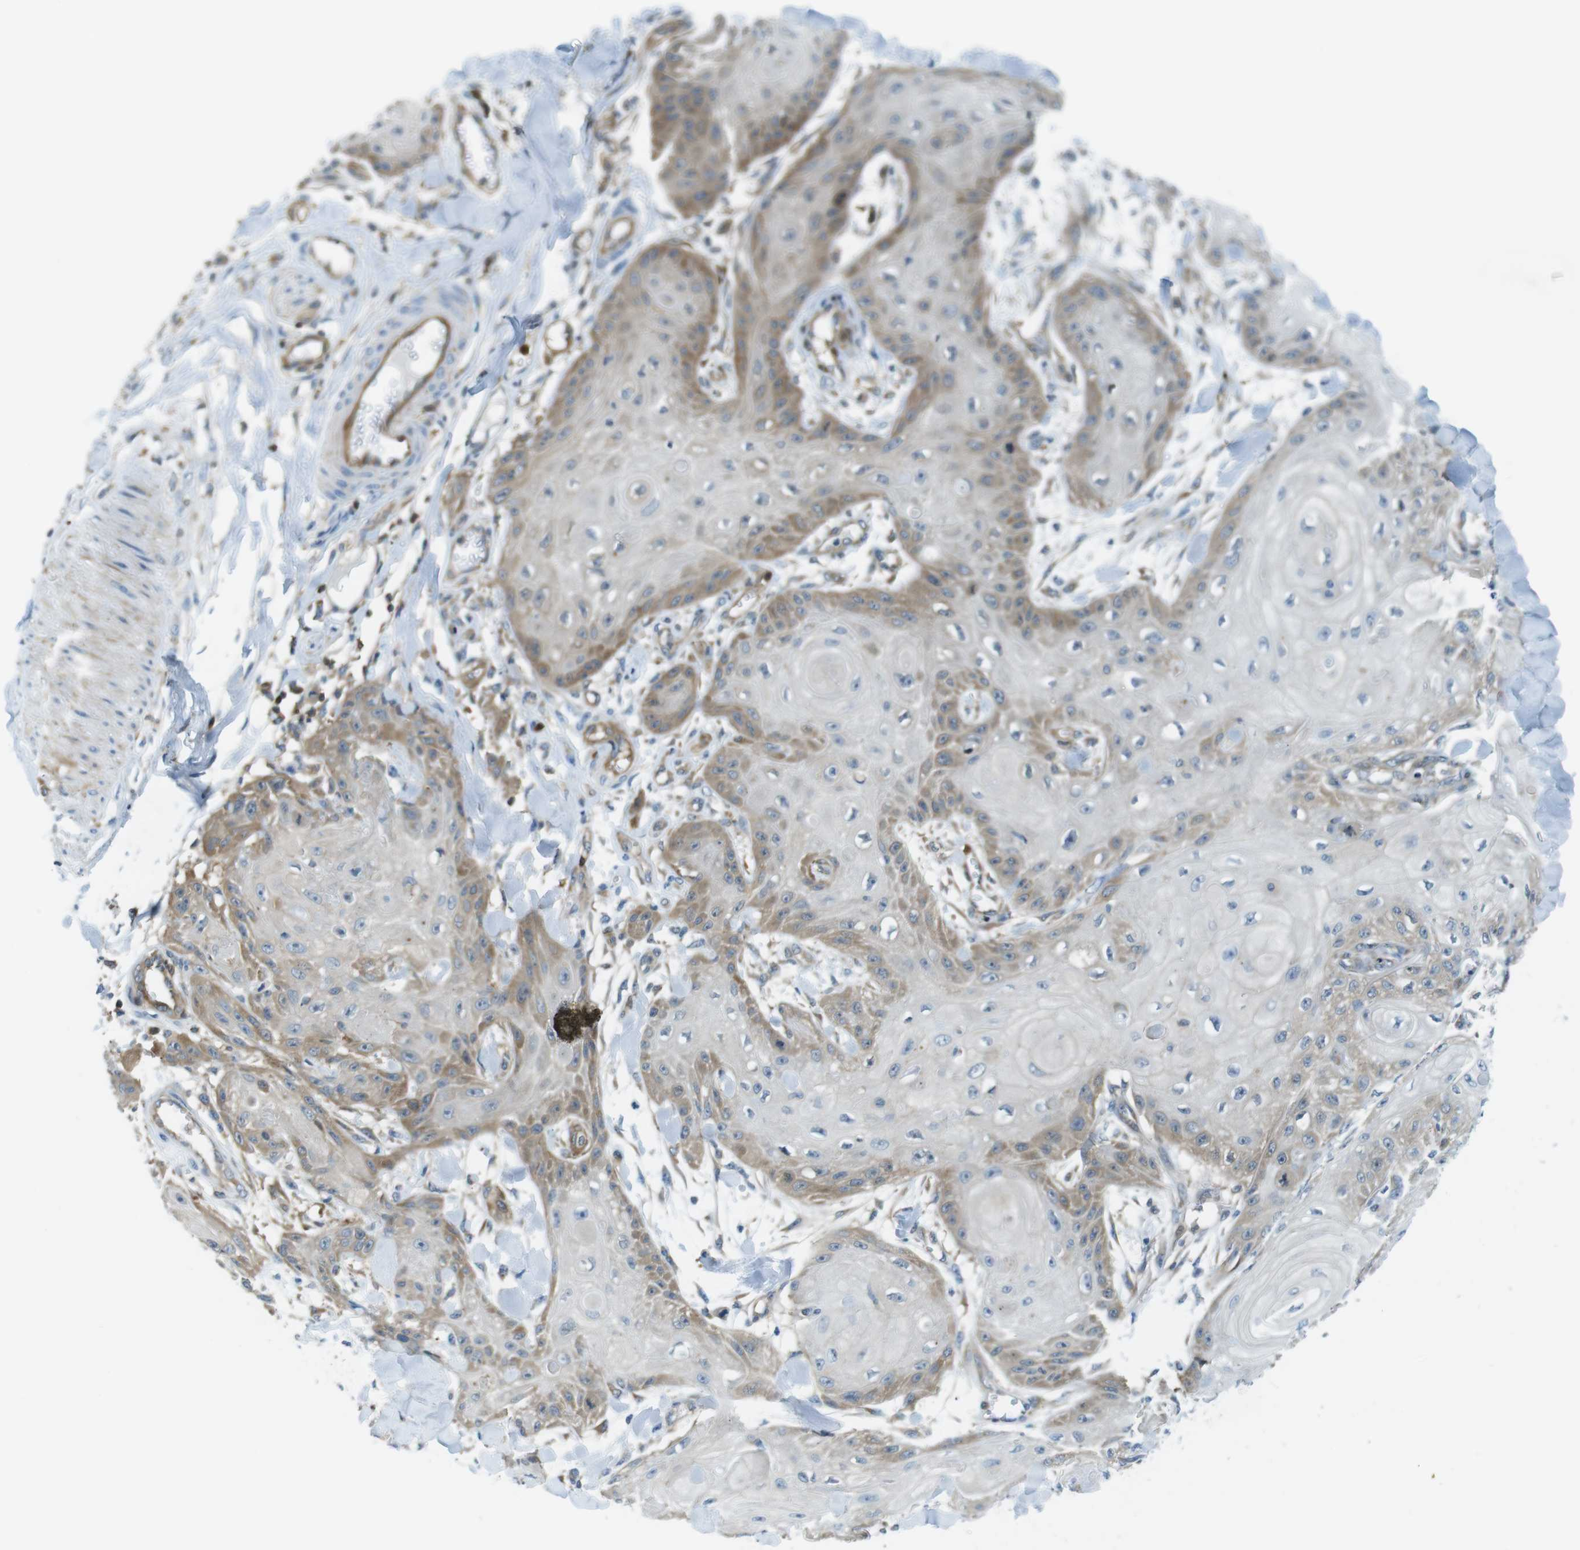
{"staining": {"intensity": "weak", "quantity": "25%-75%", "location": "cytoplasmic/membranous"}, "tissue": "skin cancer", "cell_type": "Tumor cells", "image_type": "cancer", "snomed": [{"axis": "morphology", "description": "Squamous cell carcinoma, NOS"}, {"axis": "topography", "description": "Skin"}], "caption": "Human skin cancer (squamous cell carcinoma) stained with a brown dye demonstrates weak cytoplasmic/membranous positive staining in approximately 25%-75% of tumor cells.", "gene": "TES", "patient": {"sex": "male", "age": 74}}